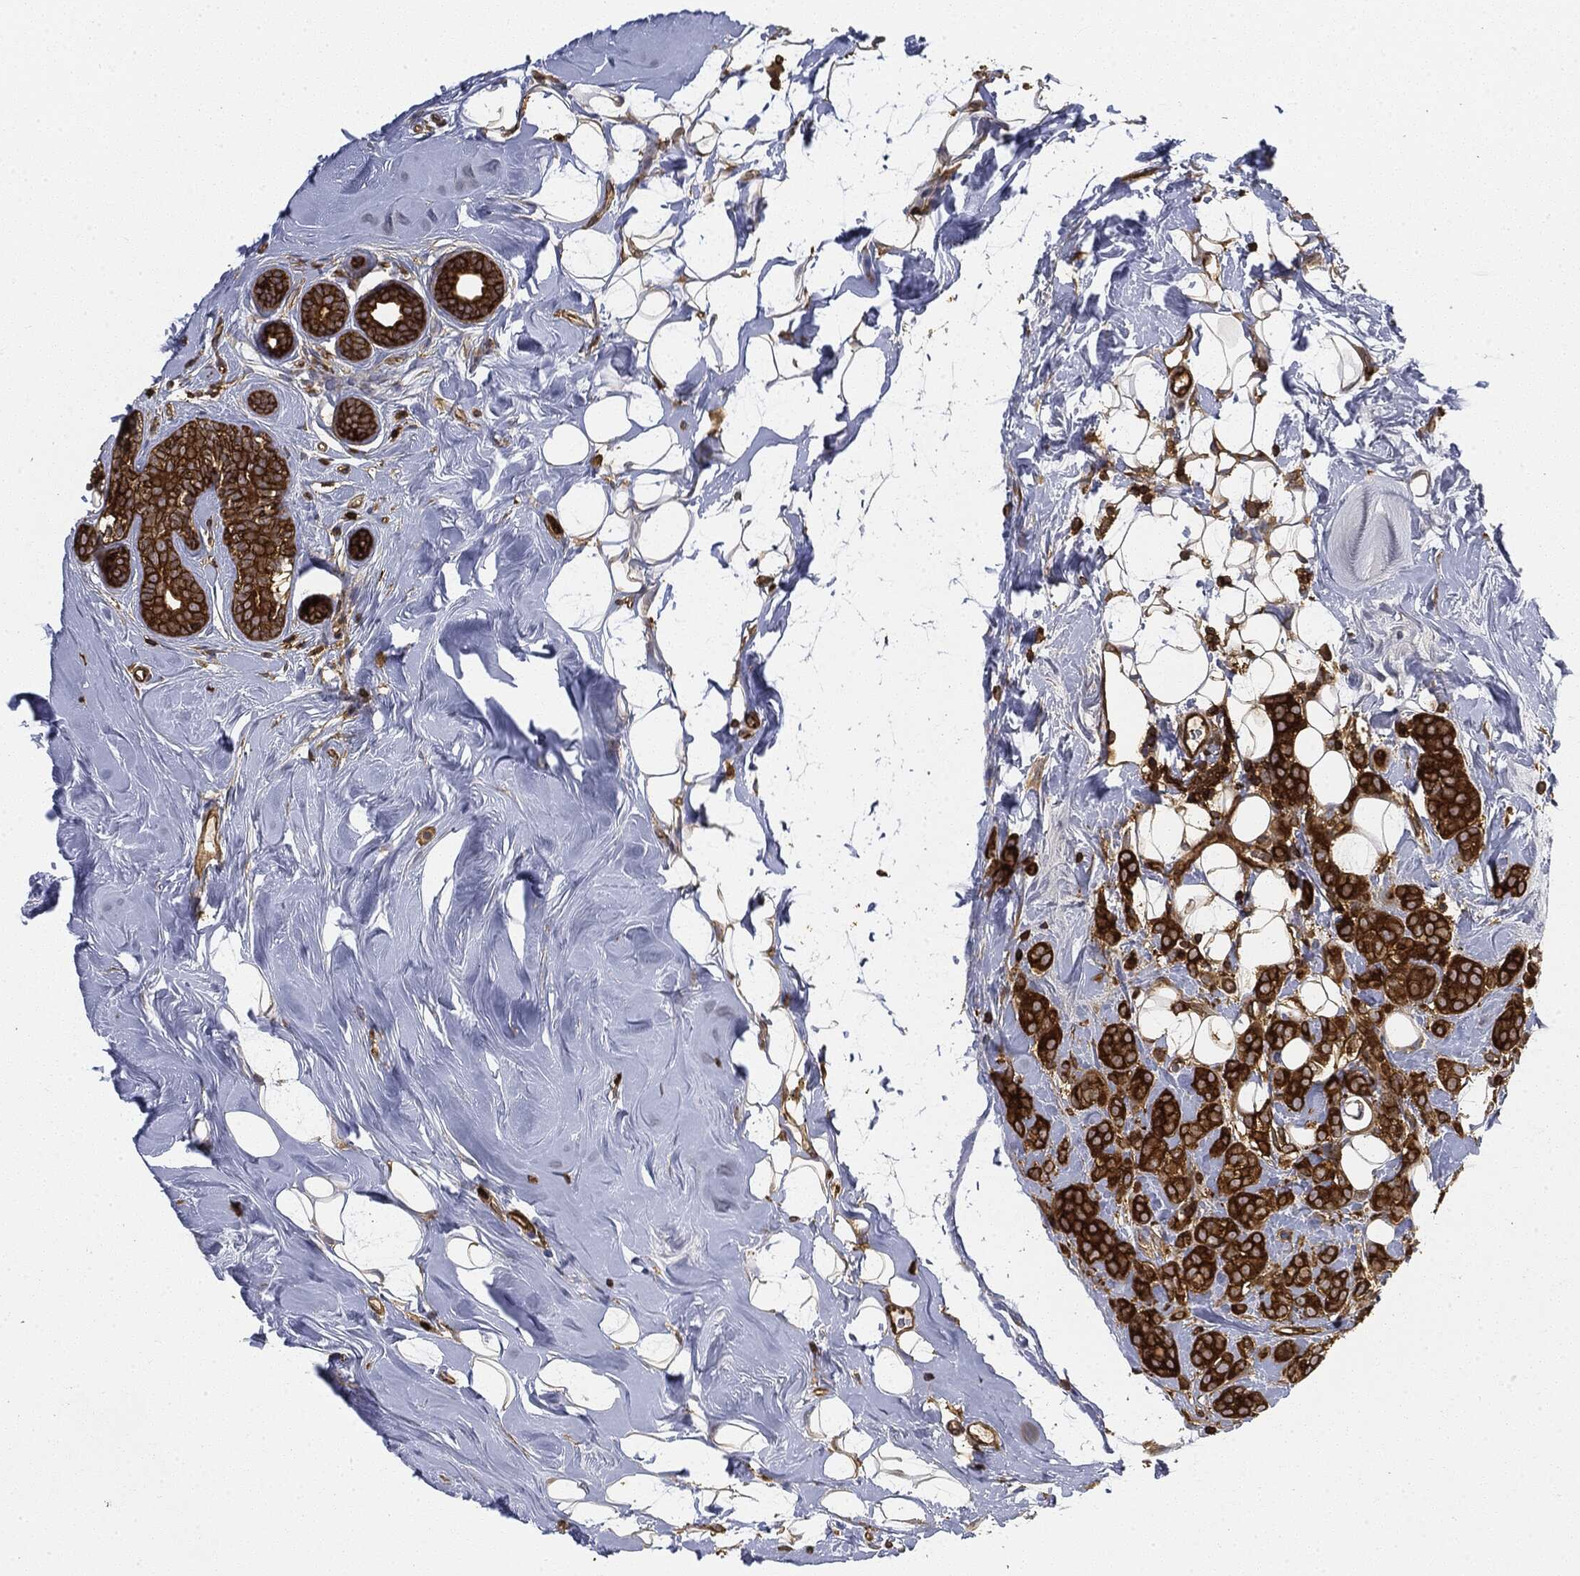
{"staining": {"intensity": "strong", "quantity": ">75%", "location": "cytoplasmic/membranous"}, "tissue": "breast cancer", "cell_type": "Tumor cells", "image_type": "cancer", "snomed": [{"axis": "morphology", "description": "Lobular carcinoma"}, {"axis": "topography", "description": "Breast"}], "caption": "Tumor cells show high levels of strong cytoplasmic/membranous staining in about >75% of cells in human breast cancer.", "gene": "WDR1", "patient": {"sex": "female", "age": 49}}